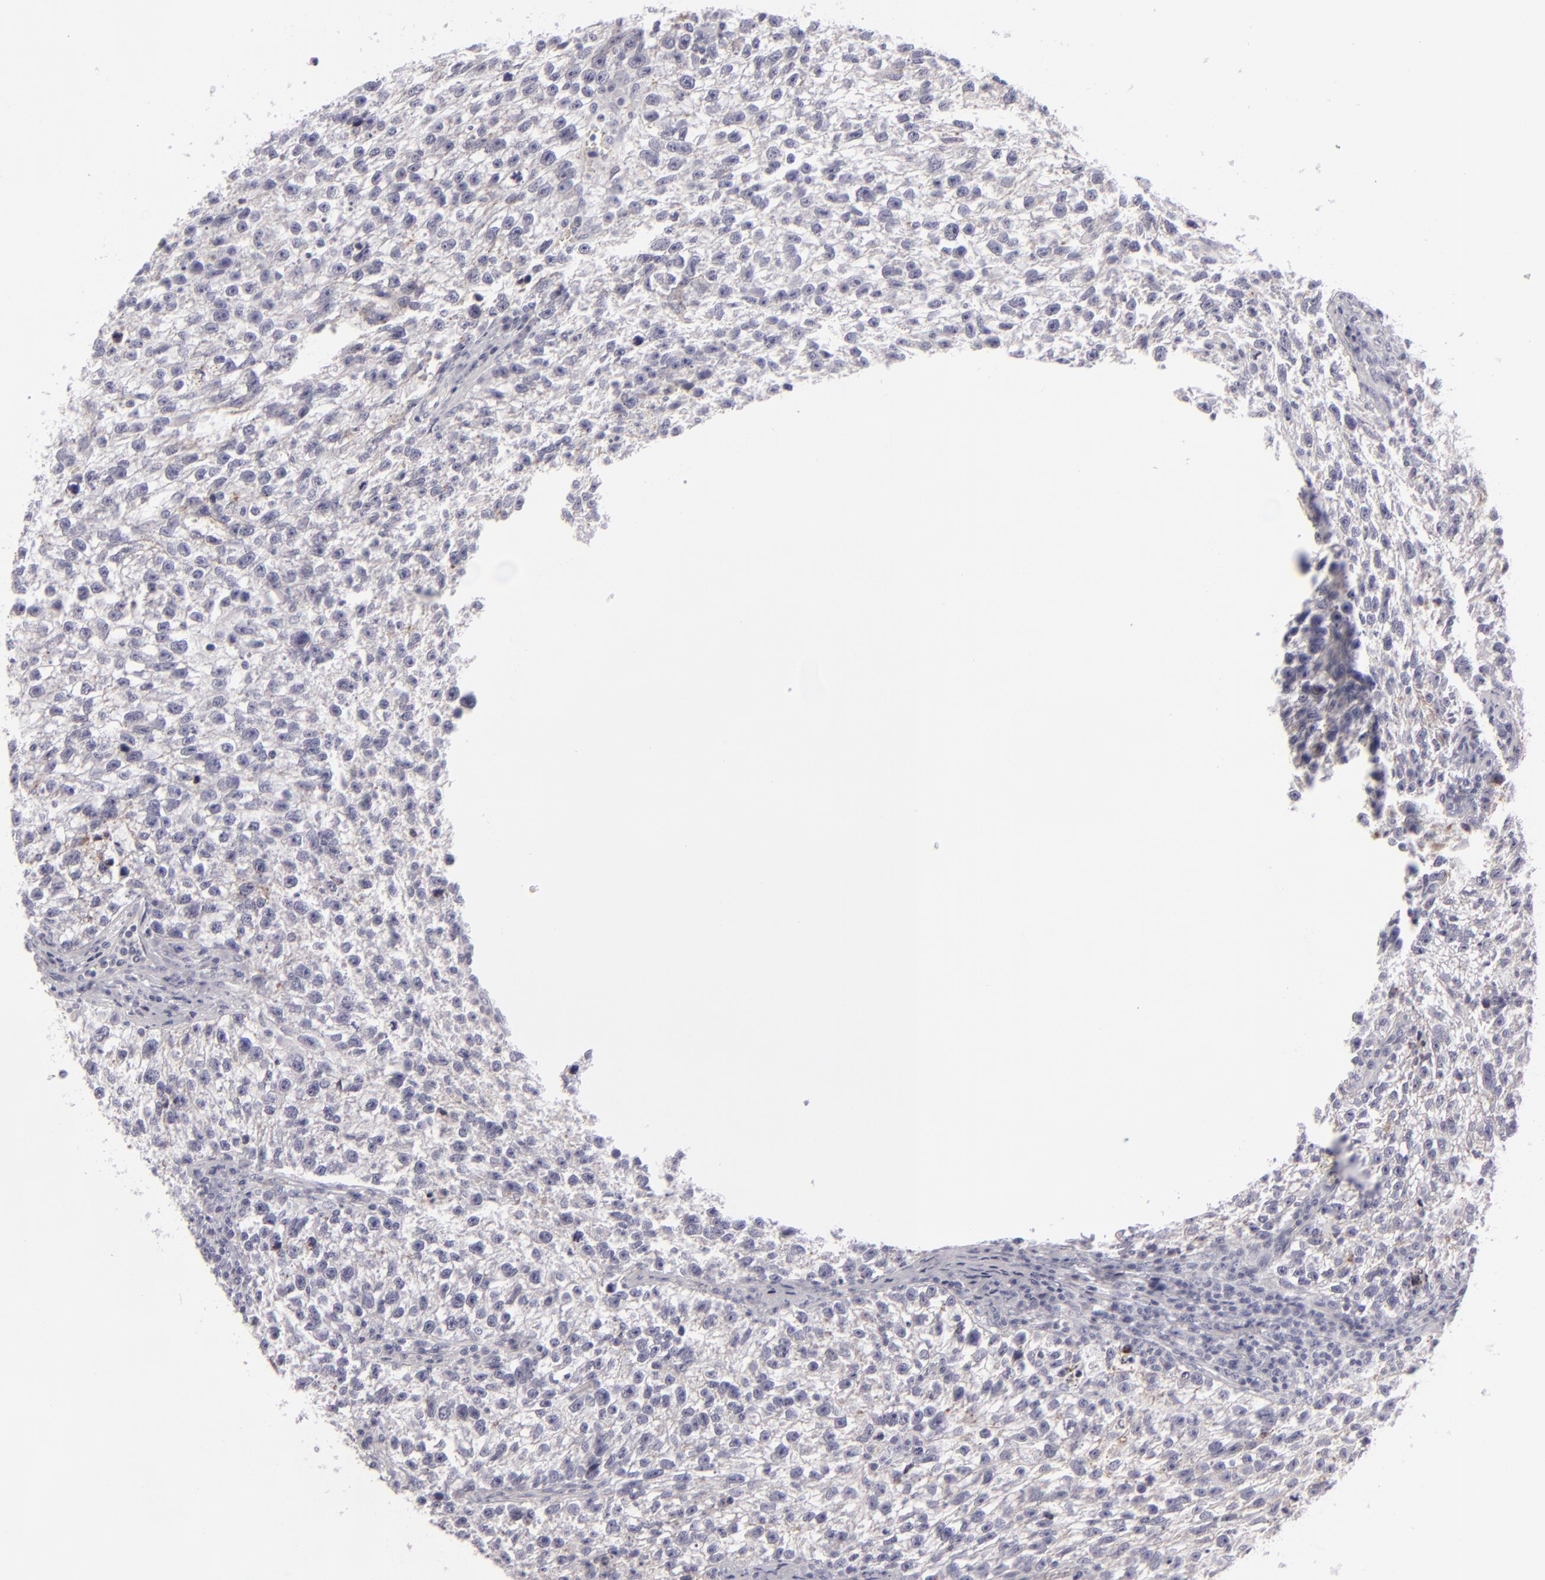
{"staining": {"intensity": "weak", "quantity": "<25%", "location": "cytoplasmic/membranous"}, "tissue": "testis cancer", "cell_type": "Tumor cells", "image_type": "cancer", "snomed": [{"axis": "morphology", "description": "Seminoma, NOS"}, {"axis": "topography", "description": "Testis"}], "caption": "Human seminoma (testis) stained for a protein using IHC exhibits no expression in tumor cells.", "gene": "JUP", "patient": {"sex": "male", "age": 38}}